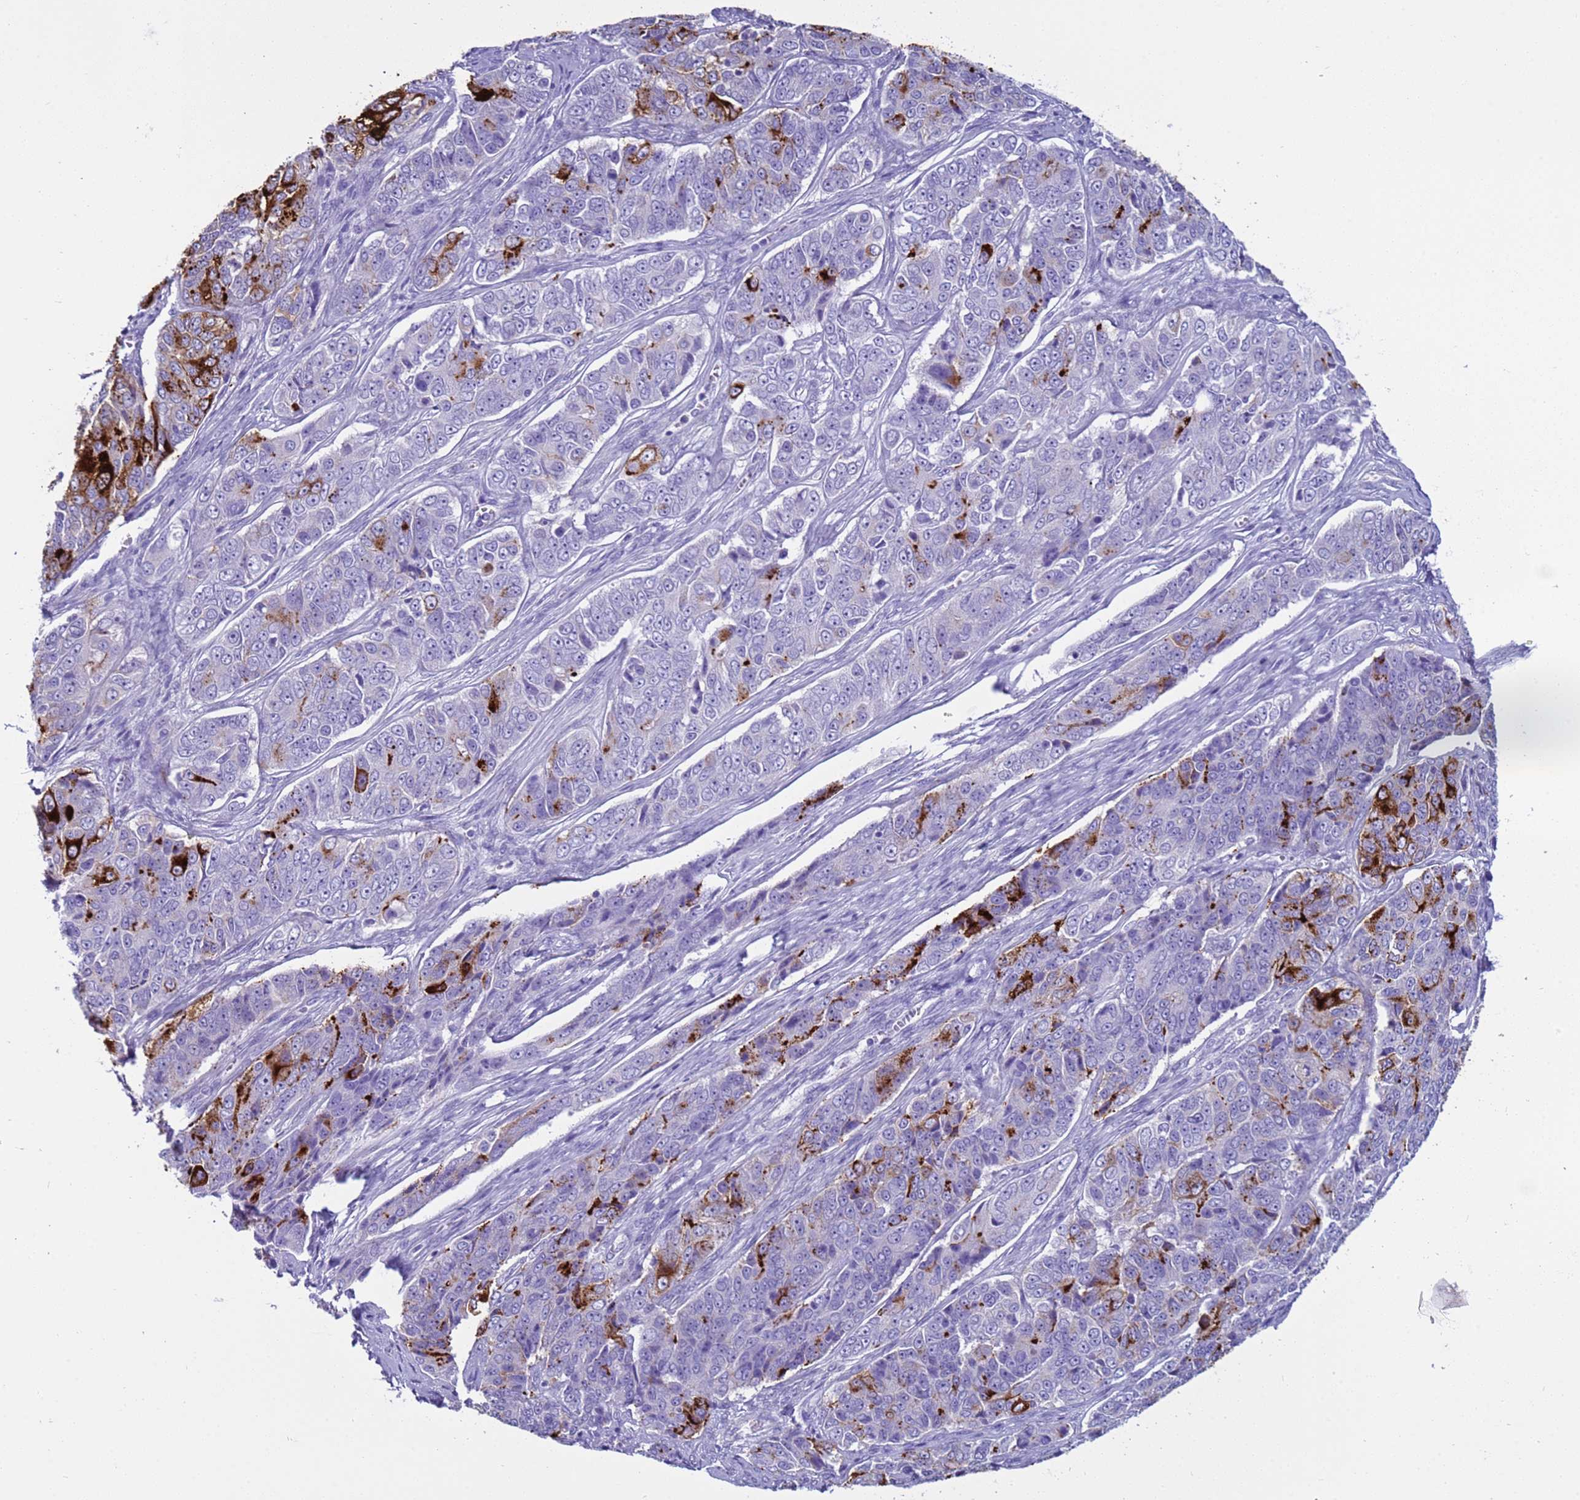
{"staining": {"intensity": "strong", "quantity": "<25%", "location": "cytoplasmic/membranous"}, "tissue": "ovarian cancer", "cell_type": "Tumor cells", "image_type": "cancer", "snomed": [{"axis": "morphology", "description": "Carcinoma, endometroid"}, {"axis": "topography", "description": "Ovary"}], "caption": "Immunohistochemical staining of endometroid carcinoma (ovarian) exhibits medium levels of strong cytoplasmic/membranous staining in approximately <25% of tumor cells.", "gene": "CST4", "patient": {"sex": "female", "age": 51}}